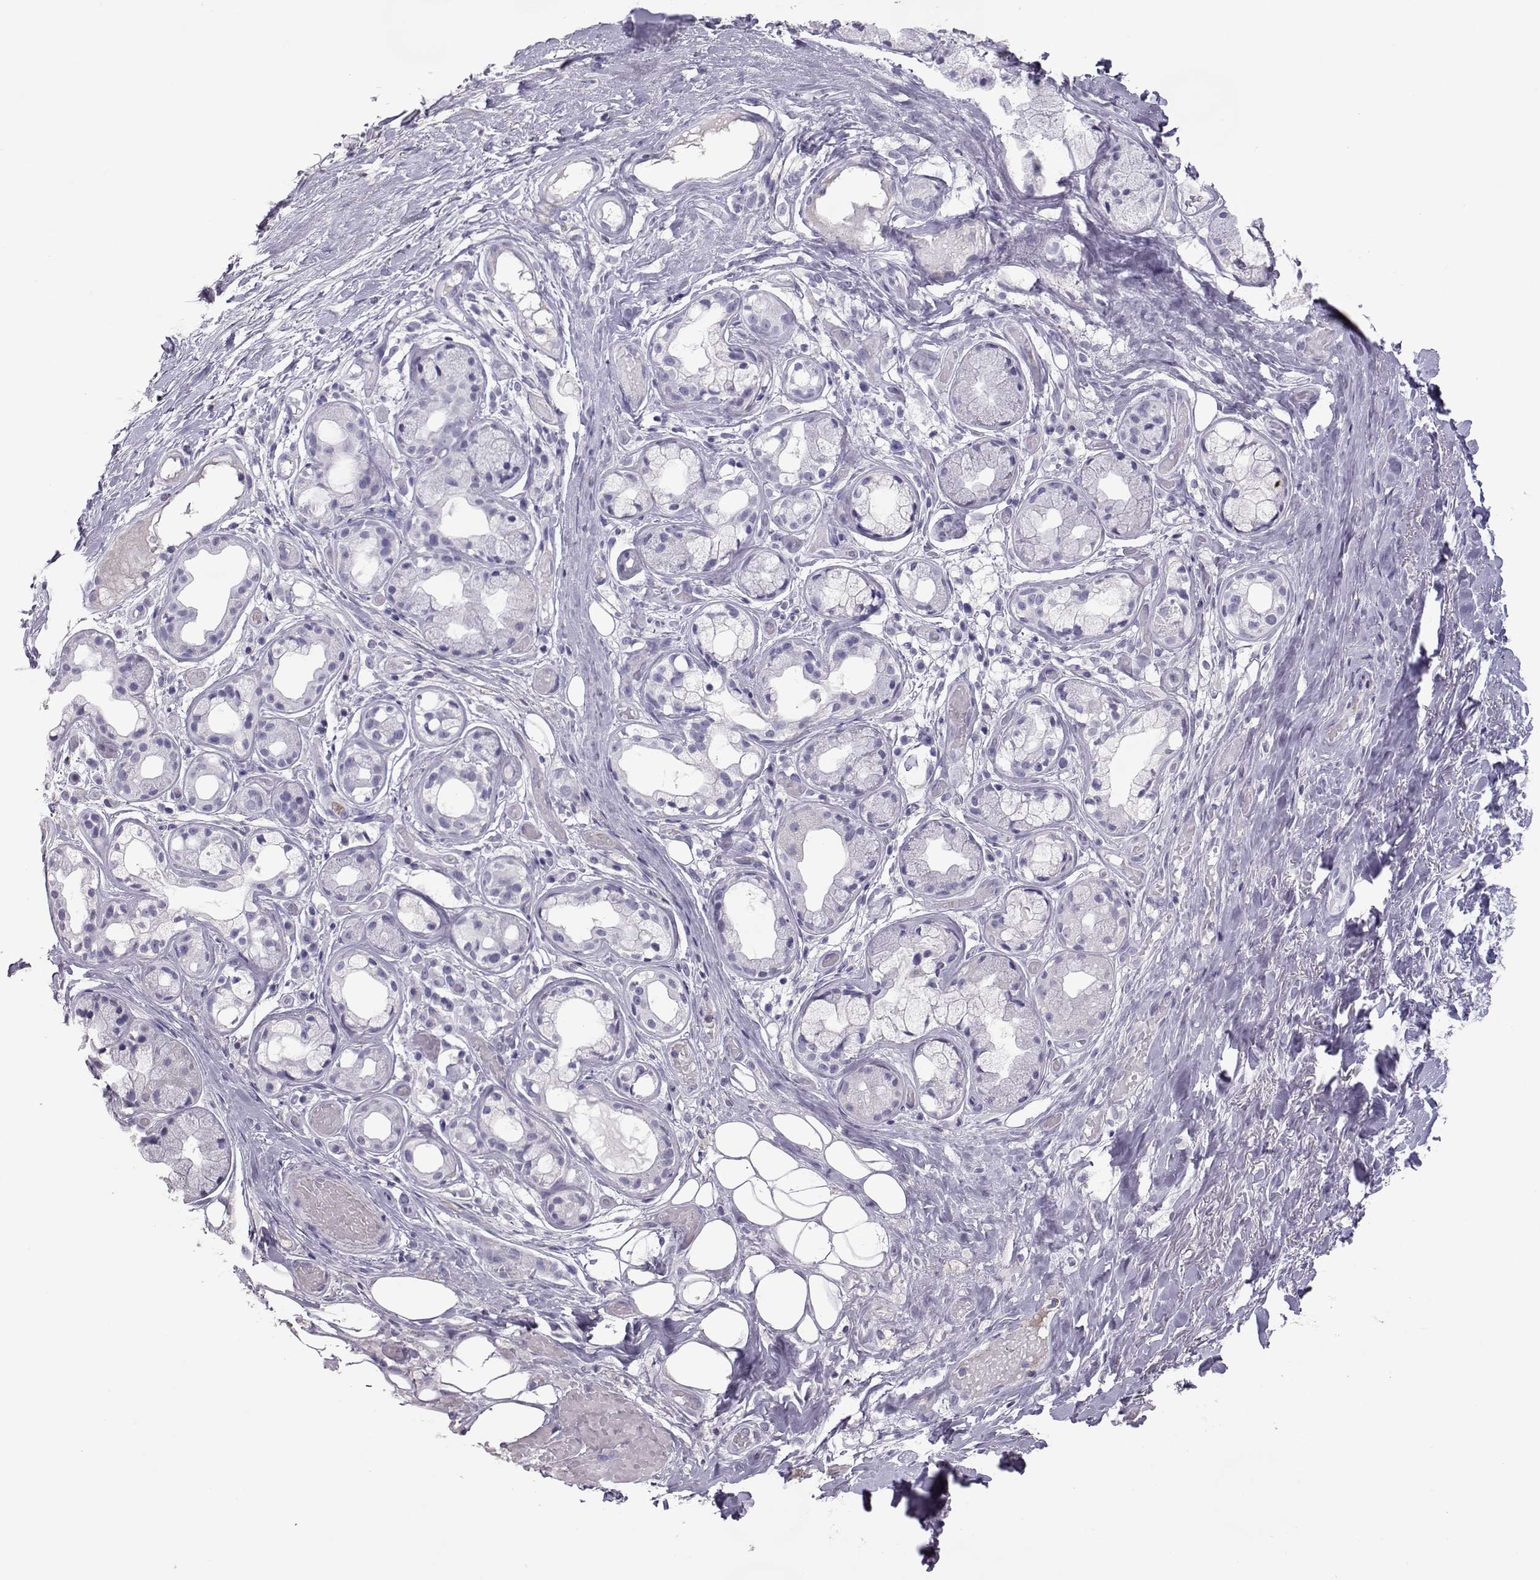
{"staining": {"intensity": "negative", "quantity": "none", "location": "none"}, "tissue": "adipose tissue", "cell_type": "Adipocytes", "image_type": "normal", "snomed": [{"axis": "morphology", "description": "Normal tissue, NOS"}, {"axis": "topography", "description": "Cartilage tissue"}], "caption": "Protein analysis of unremarkable adipose tissue shows no significant positivity in adipocytes.", "gene": "PMCH", "patient": {"sex": "male", "age": 62}}